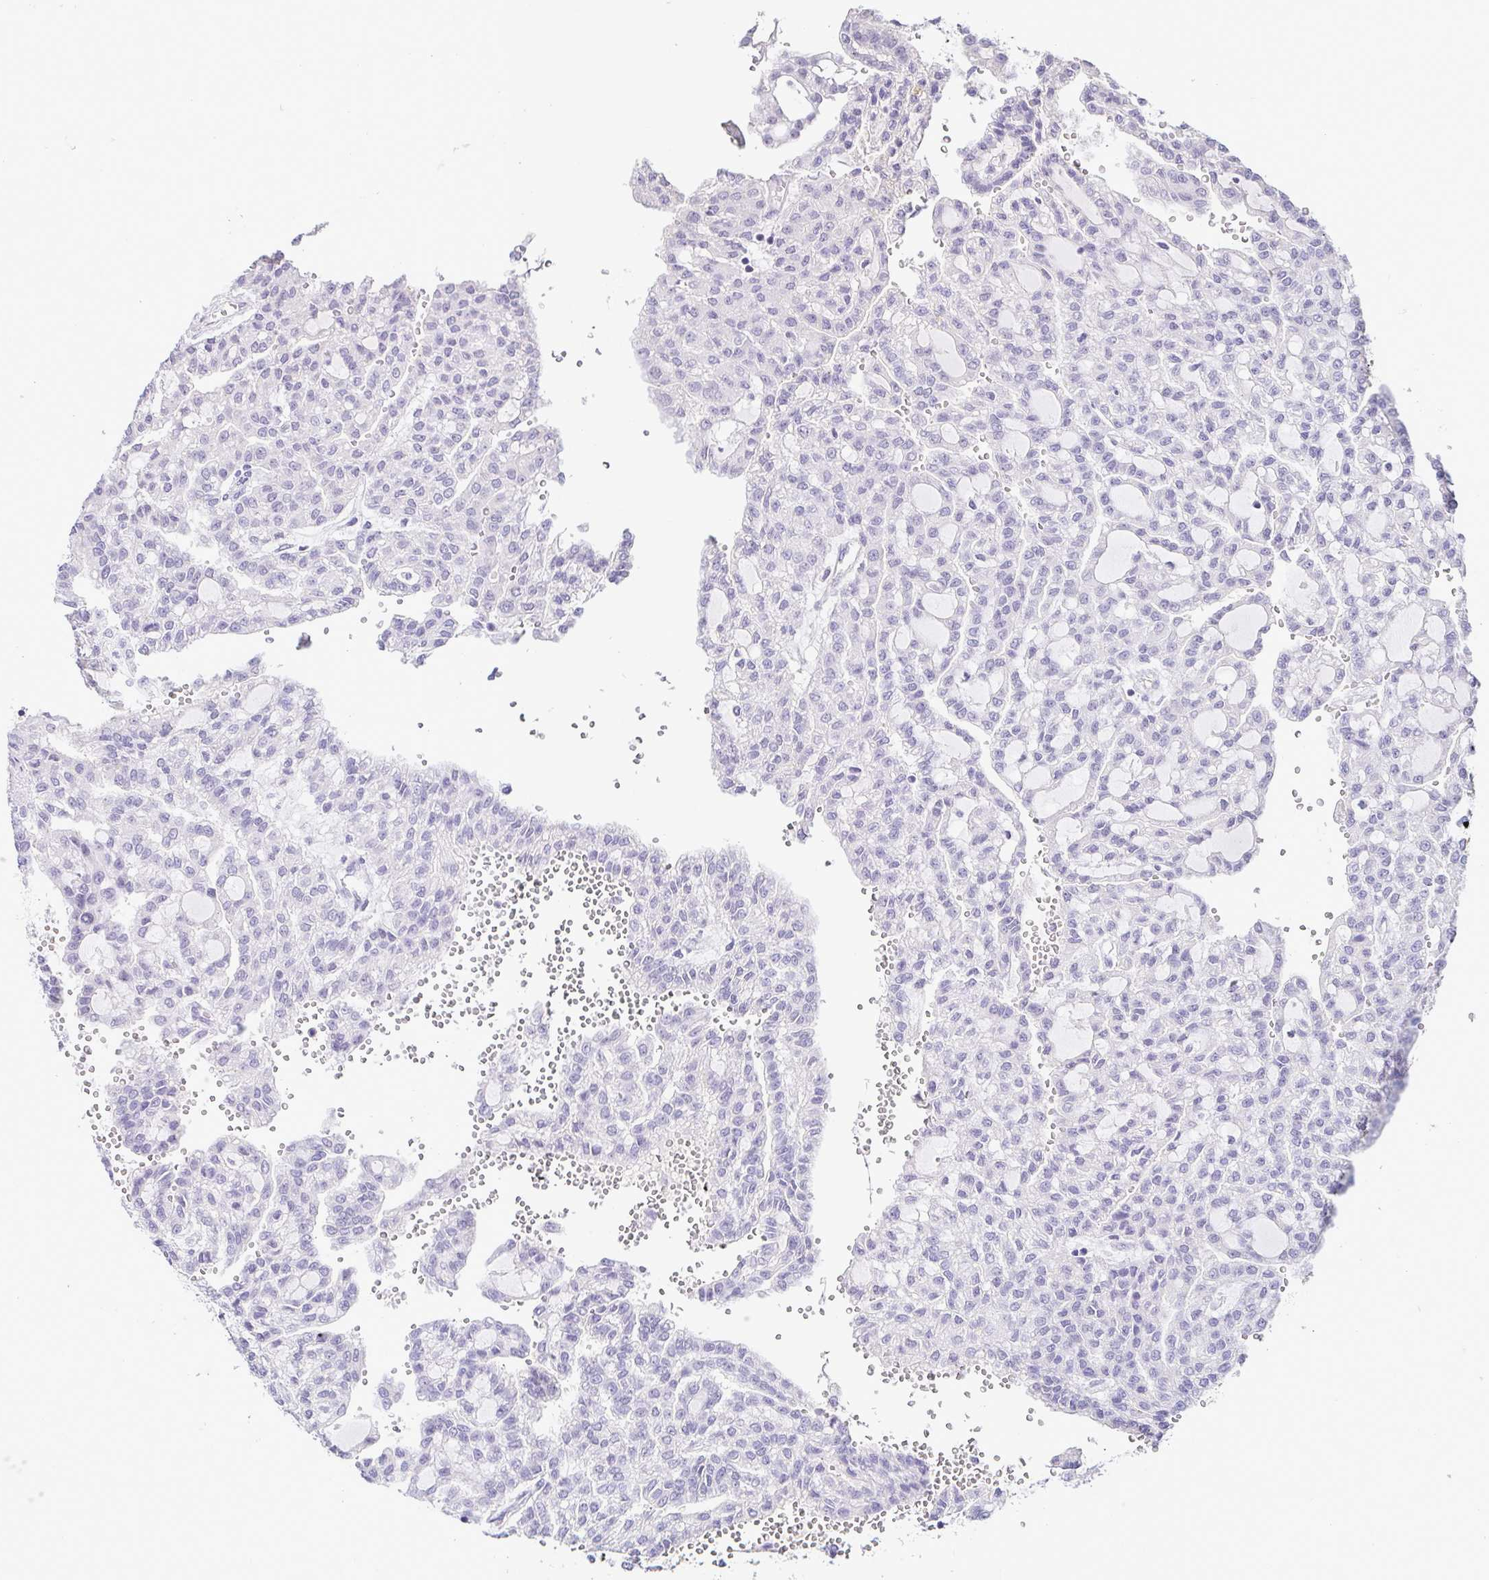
{"staining": {"intensity": "negative", "quantity": "none", "location": "none"}, "tissue": "renal cancer", "cell_type": "Tumor cells", "image_type": "cancer", "snomed": [{"axis": "morphology", "description": "Adenocarcinoma, NOS"}, {"axis": "topography", "description": "Kidney"}], "caption": "An immunohistochemistry (IHC) micrograph of renal adenocarcinoma is shown. There is no staining in tumor cells of renal adenocarcinoma.", "gene": "TCF3", "patient": {"sex": "male", "age": 63}}